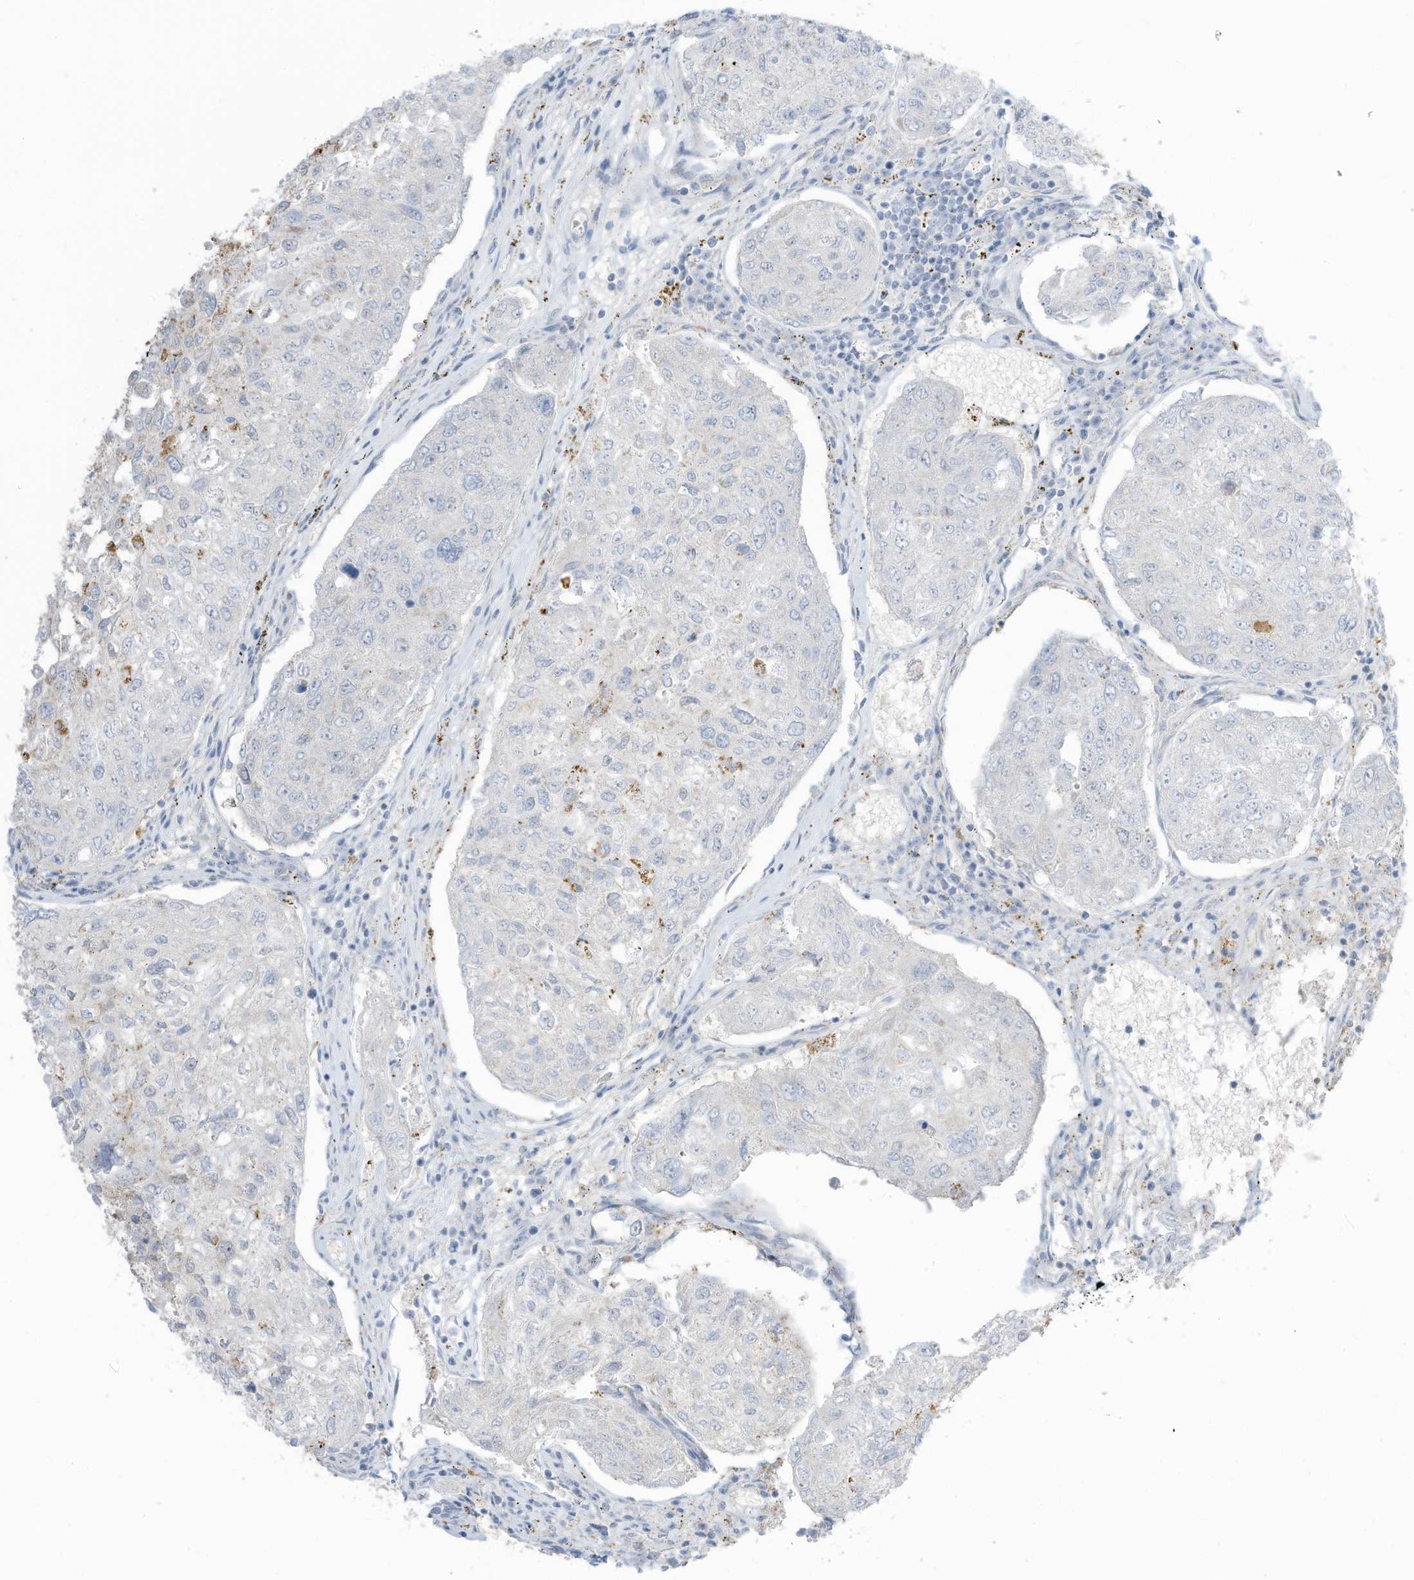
{"staining": {"intensity": "negative", "quantity": "none", "location": "none"}, "tissue": "urothelial cancer", "cell_type": "Tumor cells", "image_type": "cancer", "snomed": [{"axis": "morphology", "description": "Urothelial carcinoma, High grade"}, {"axis": "topography", "description": "Lymph node"}, {"axis": "topography", "description": "Urinary bladder"}], "caption": "Immunohistochemistry (IHC) of urothelial carcinoma (high-grade) reveals no expression in tumor cells.", "gene": "ASPRV1", "patient": {"sex": "male", "age": 51}}